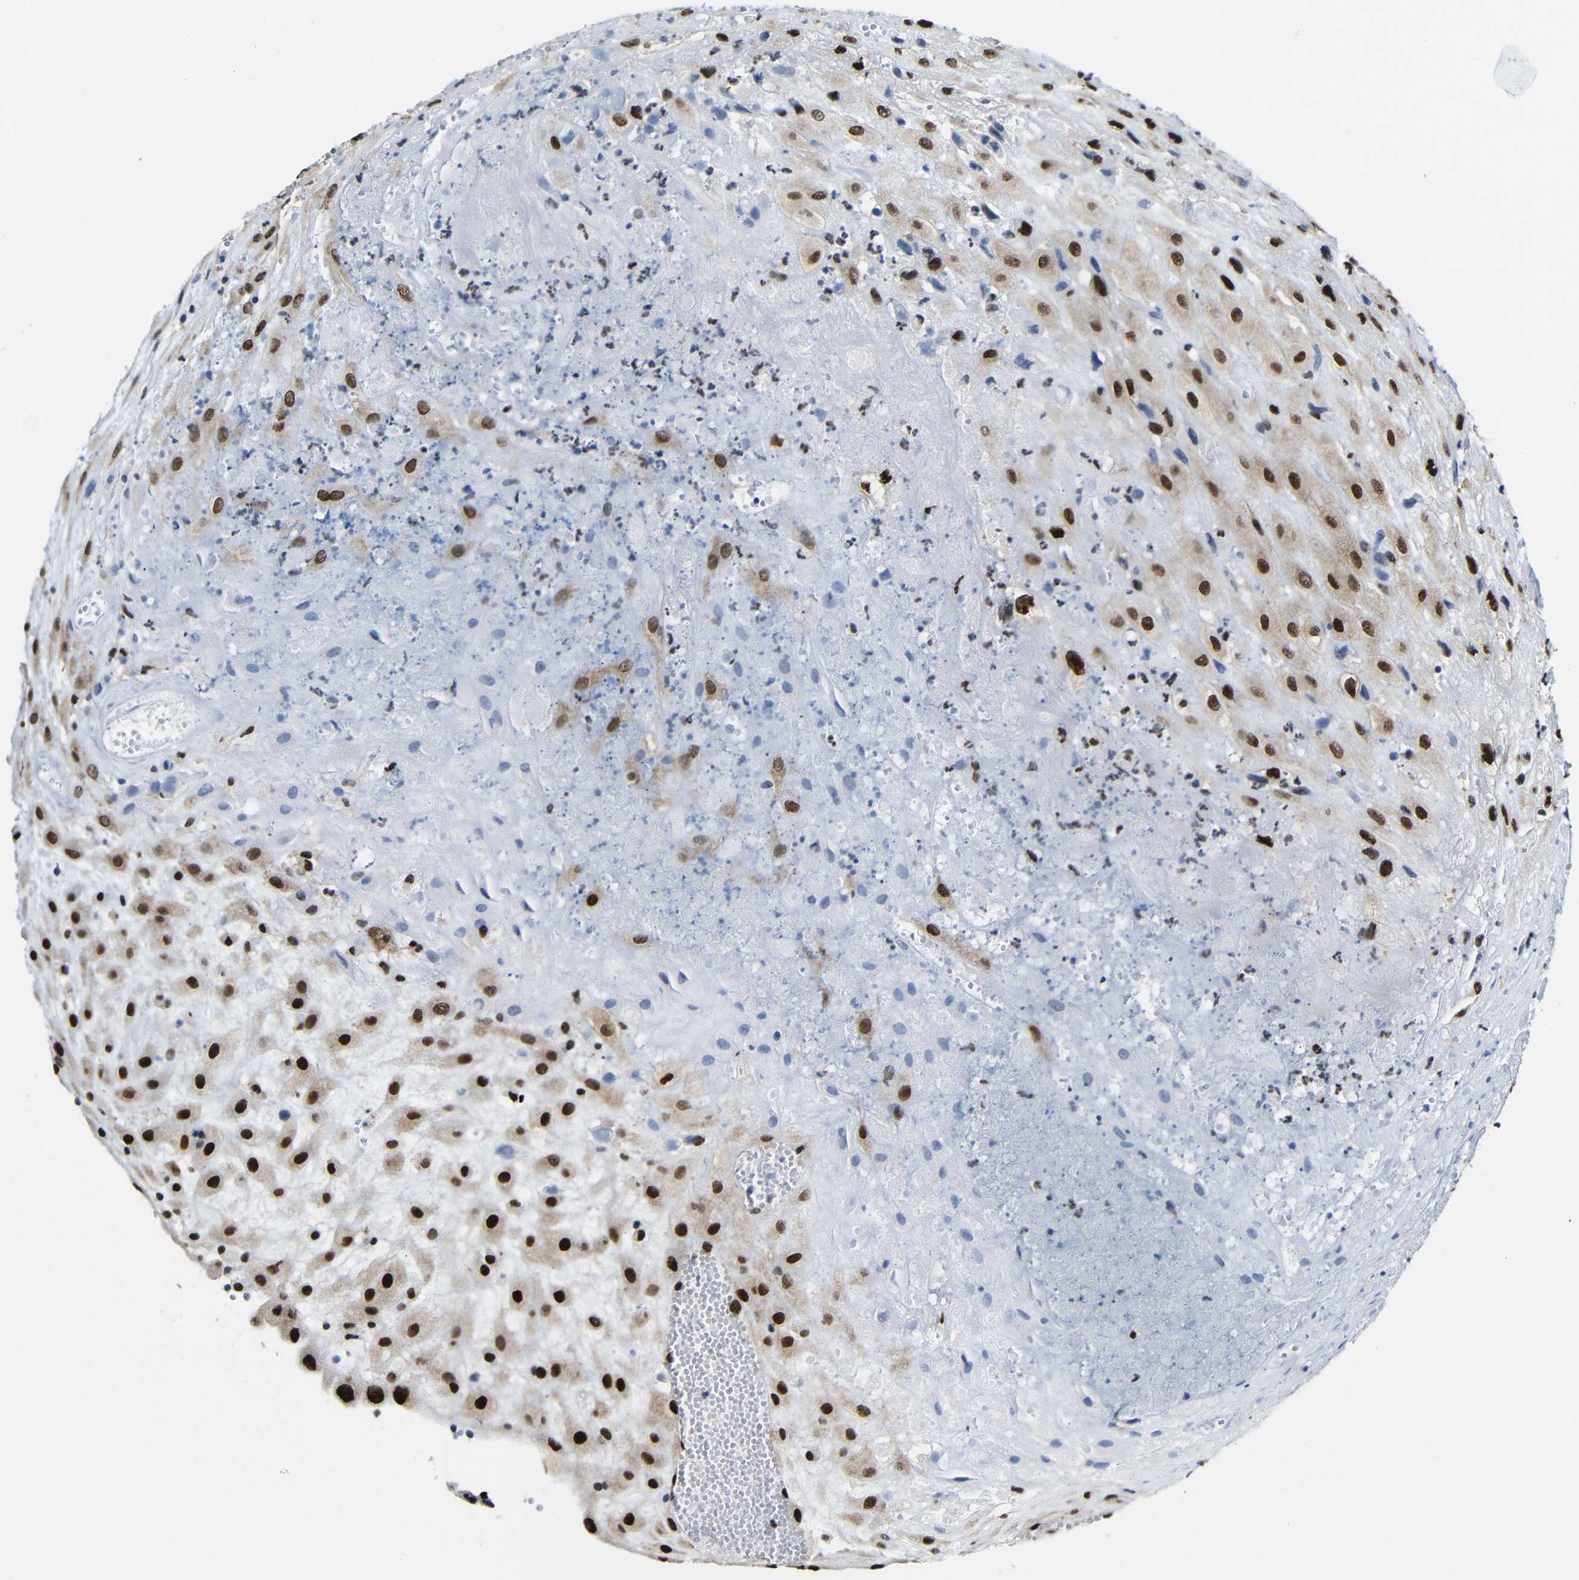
{"staining": {"intensity": "strong", "quantity": ">75%", "location": "nuclear"}, "tissue": "placenta", "cell_type": "Decidual cells", "image_type": "normal", "snomed": [{"axis": "morphology", "description": "Normal tissue, NOS"}, {"axis": "topography", "description": "Placenta"}], "caption": "IHC image of benign placenta stained for a protein (brown), which reveals high levels of strong nuclear expression in about >75% of decidual cells.", "gene": "PTBP1", "patient": {"sex": "female", "age": 18}}